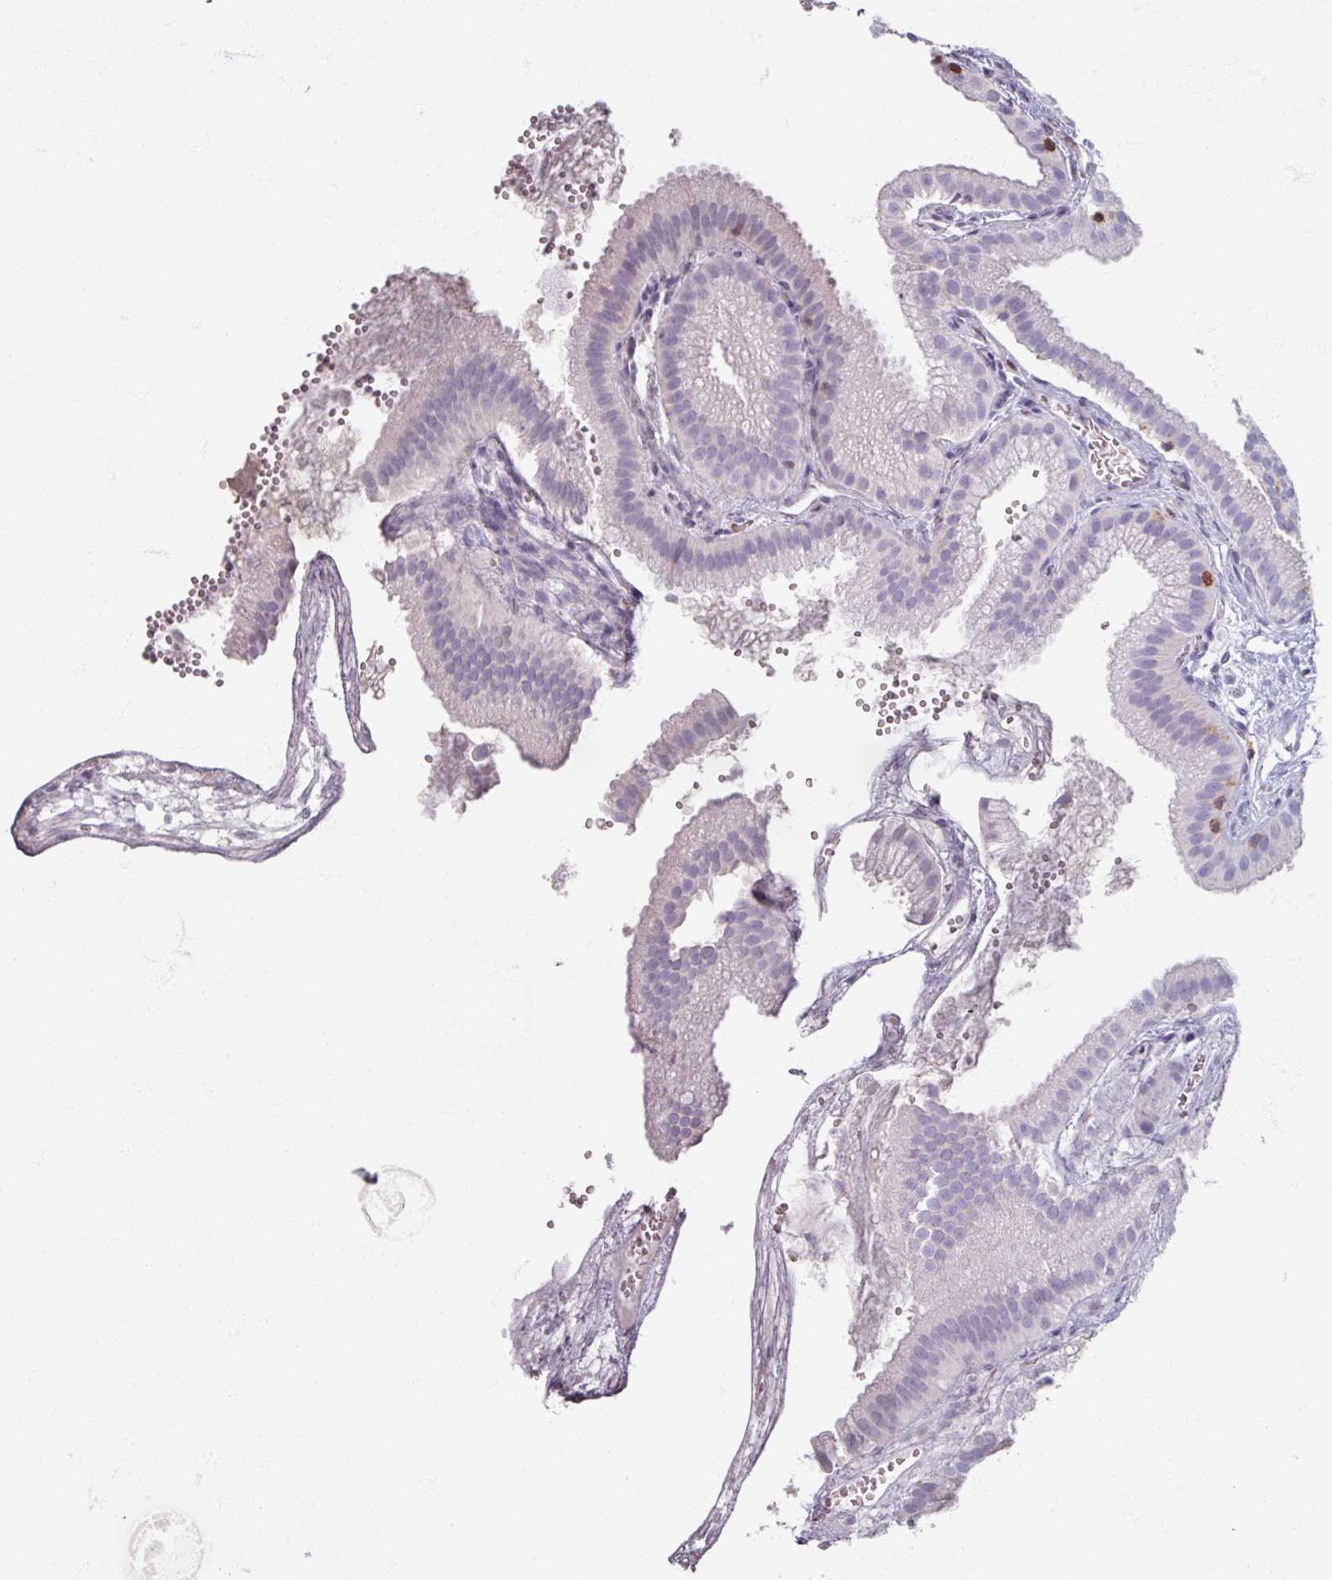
{"staining": {"intensity": "negative", "quantity": "none", "location": "none"}, "tissue": "gallbladder", "cell_type": "Glandular cells", "image_type": "normal", "snomed": [{"axis": "morphology", "description": "Normal tissue, NOS"}, {"axis": "topography", "description": "Gallbladder"}], "caption": "DAB immunohistochemical staining of benign human gallbladder reveals no significant expression in glandular cells. (Immunohistochemistry, brightfield microscopy, high magnification).", "gene": "PTPRC", "patient": {"sex": "female", "age": 63}}